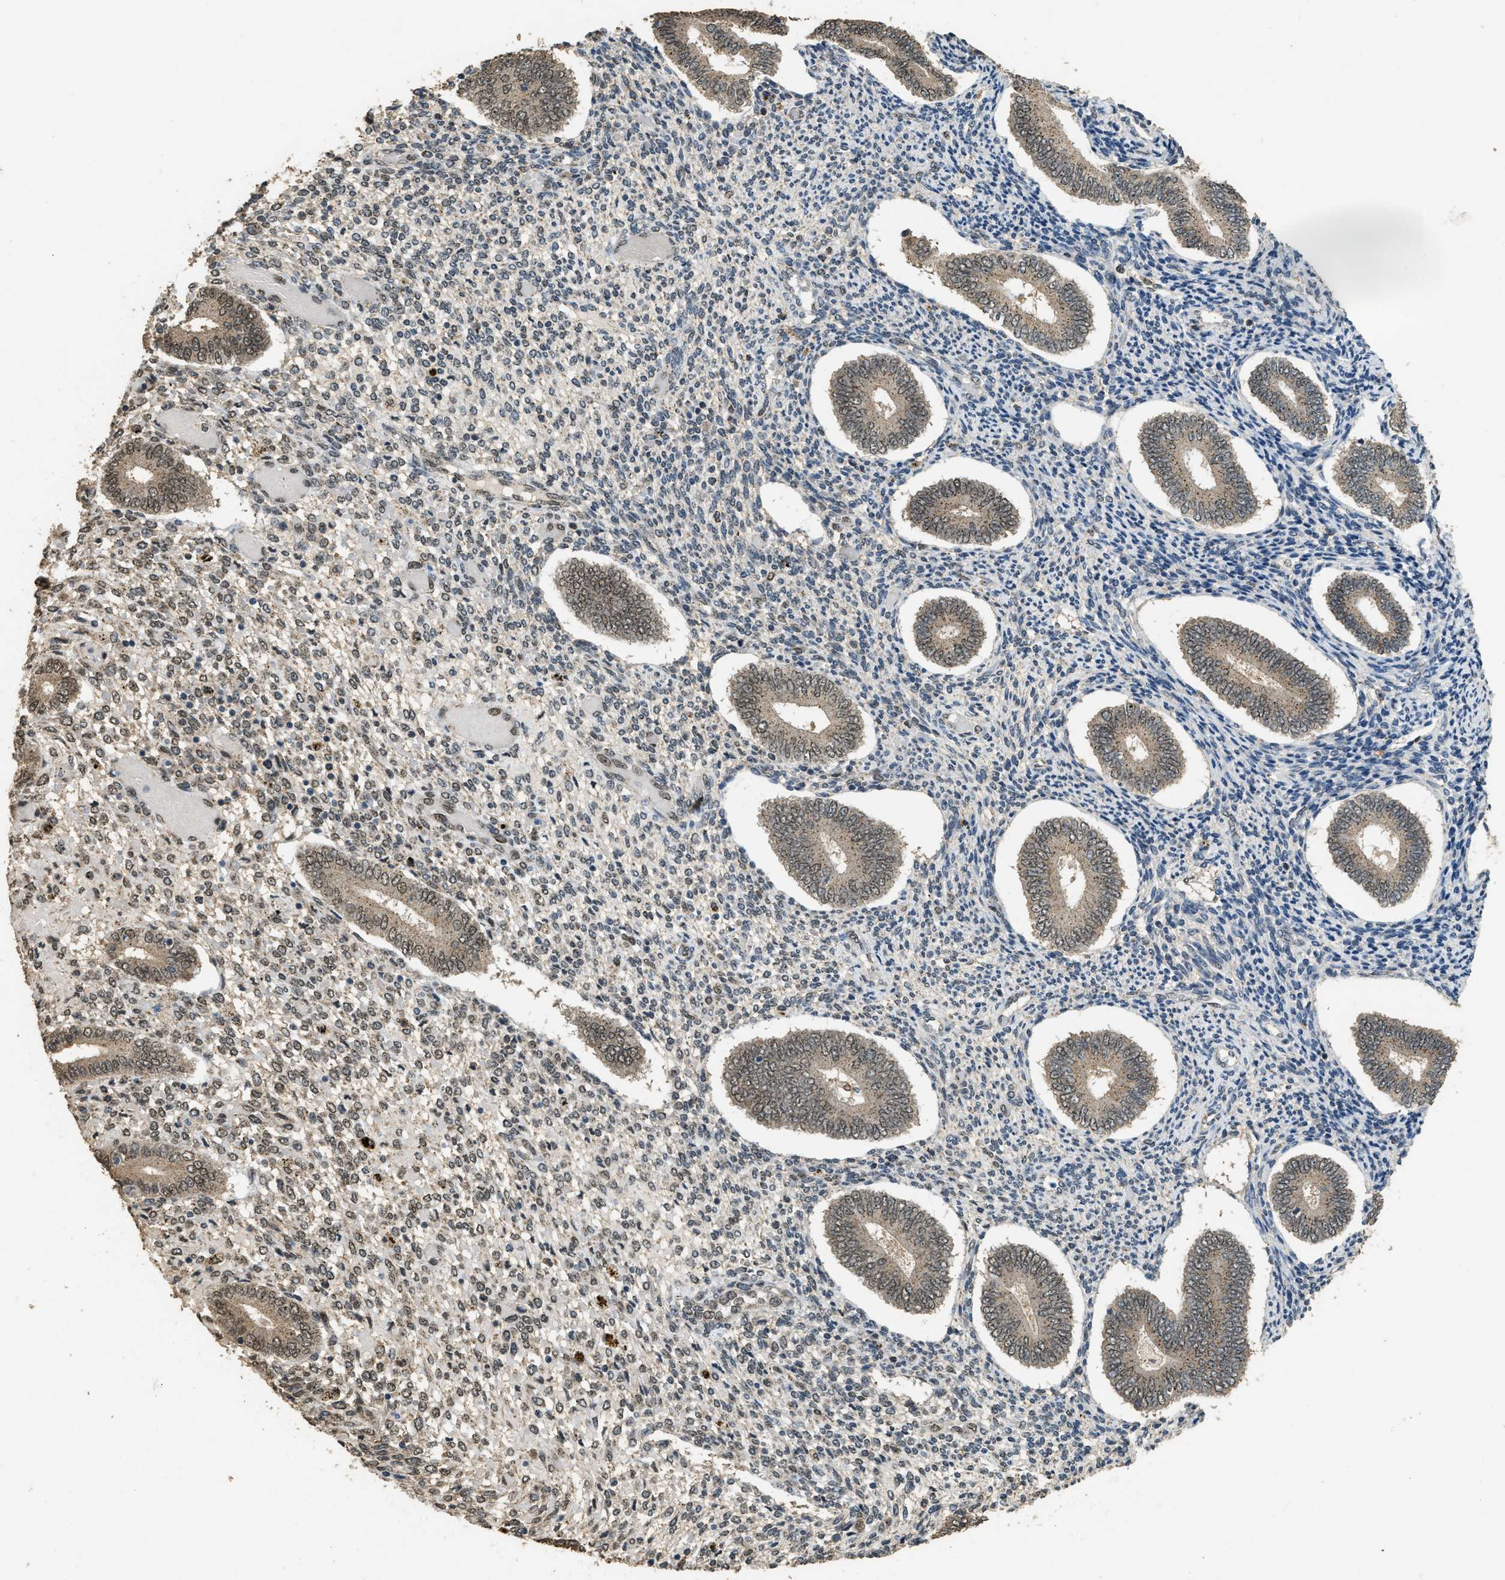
{"staining": {"intensity": "moderate", "quantity": "<25%", "location": "nuclear"}, "tissue": "endometrium", "cell_type": "Cells in endometrial stroma", "image_type": "normal", "snomed": [{"axis": "morphology", "description": "Normal tissue, NOS"}, {"axis": "topography", "description": "Endometrium"}], "caption": "An immunohistochemistry (IHC) micrograph of unremarkable tissue is shown. Protein staining in brown highlights moderate nuclear positivity in endometrium within cells in endometrial stroma. (brown staining indicates protein expression, while blue staining denotes nuclei).", "gene": "IPO7", "patient": {"sex": "female", "age": 42}}